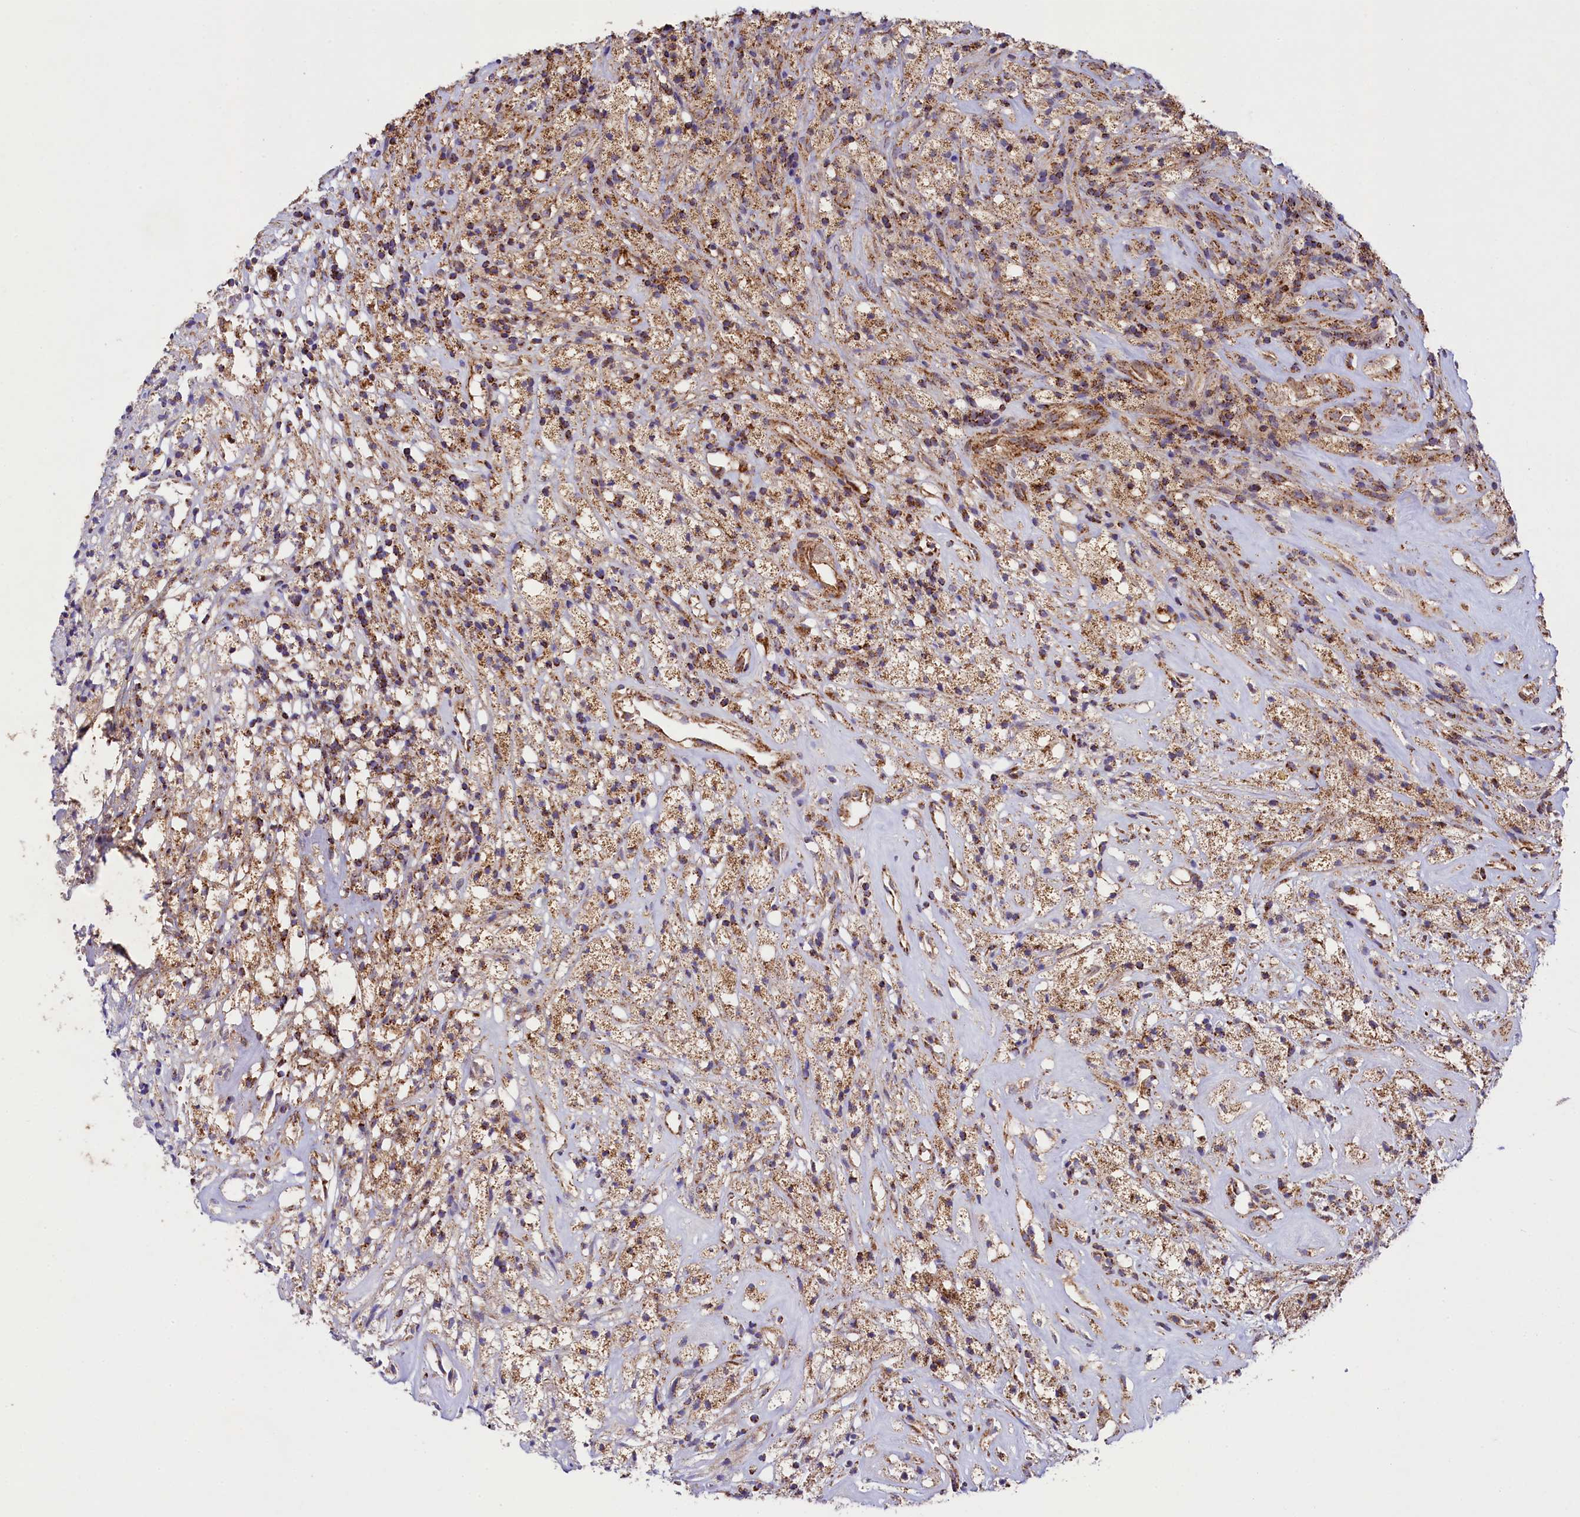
{"staining": {"intensity": "moderate", "quantity": ">75%", "location": "cytoplasmic/membranous"}, "tissue": "glioma", "cell_type": "Tumor cells", "image_type": "cancer", "snomed": [{"axis": "morphology", "description": "Glioma, malignant, High grade"}, {"axis": "topography", "description": "Brain"}], "caption": "Immunohistochemical staining of glioma displays moderate cytoplasmic/membranous protein expression in about >75% of tumor cells.", "gene": "CLYBL", "patient": {"sex": "male", "age": 69}}